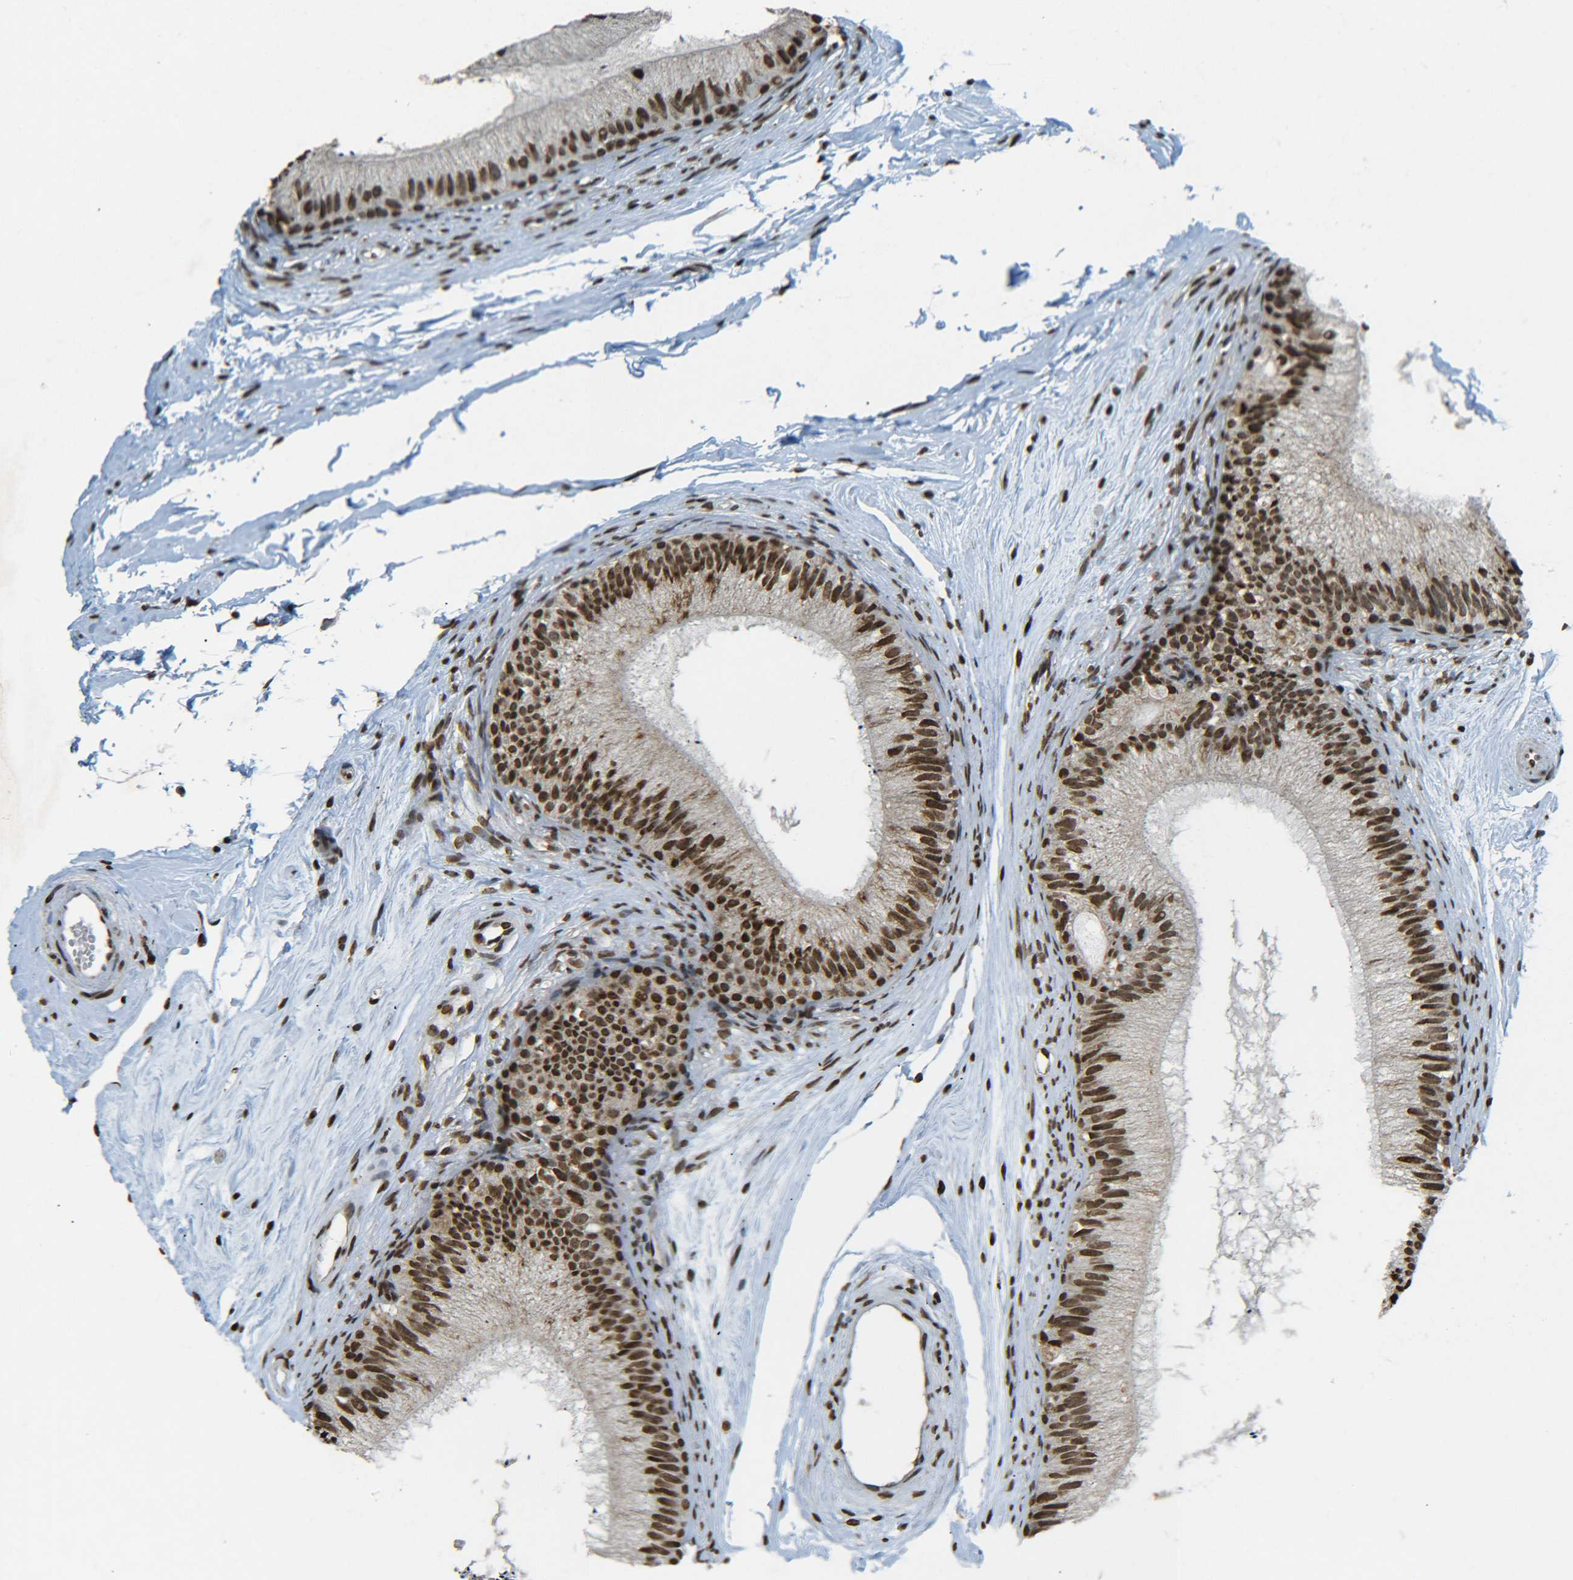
{"staining": {"intensity": "strong", "quantity": ">75%", "location": "cytoplasmic/membranous,nuclear"}, "tissue": "epididymis", "cell_type": "Glandular cells", "image_type": "normal", "snomed": [{"axis": "morphology", "description": "Normal tissue, NOS"}, {"axis": "topography", "description": "Epididymis"}], "caption": "This photomicrograph reveals normal epididymis stained with IHC to label a protein in brown. The cytoplasmic/membranous,nuclear of glandular cells show strong positivity for the protein. Nuclei are counter-stained blue.", "gene": "NEUROG2", "patient": {"sex": "male", "age": 56}}